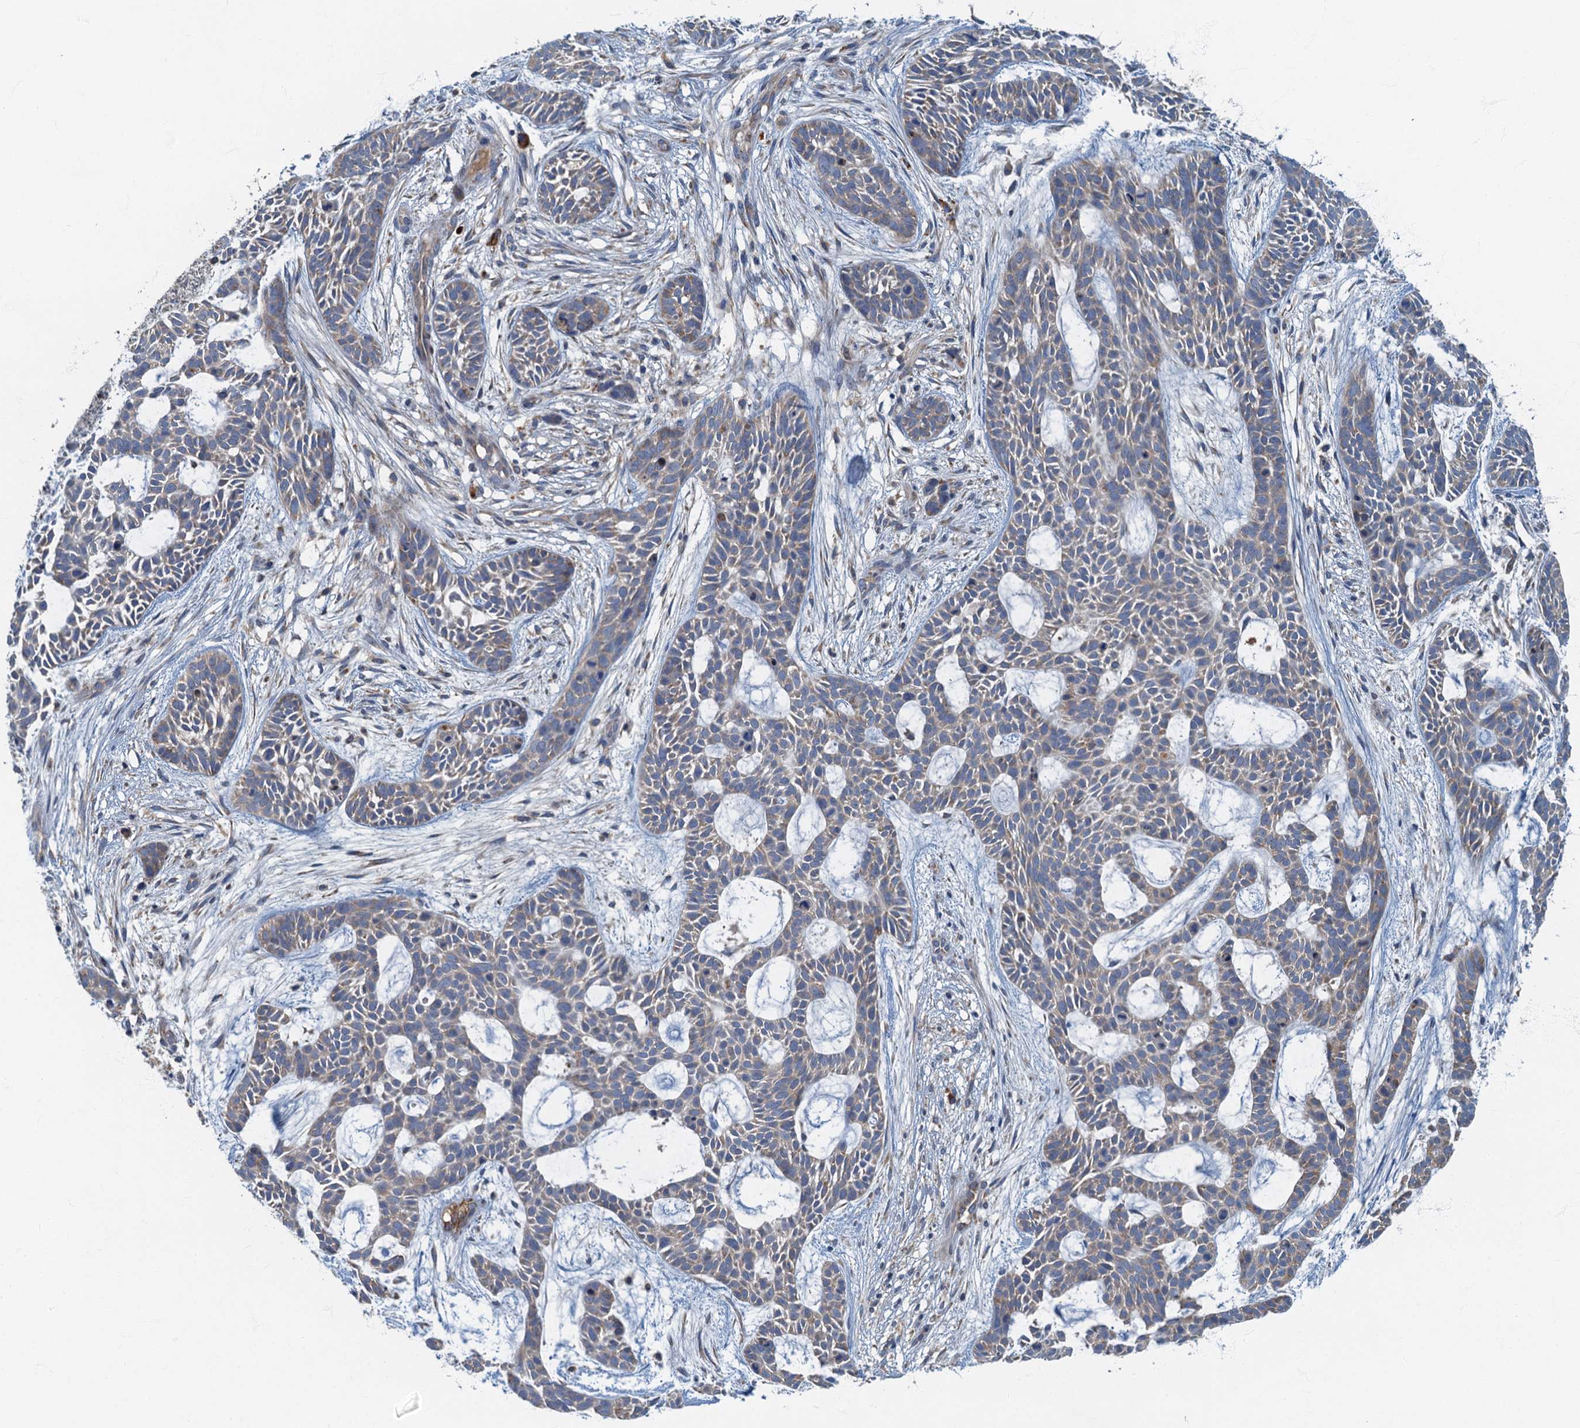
{"staining": {"intensity": "negative", "quantity": "none", "location": "none"}, "tissue": "skin cancer", "cell_type": "Tumor cells", "image_type": "cancer", "snomed": [{"axis": "morphology", "description": "Basal cell carcinoma"}, {"axis": "topography", "description": "Skin"}], "caption": "Image shows no significant protein expression in tumor cells of skin cancer (basal cell carcinoma).", "gene": "SPDYC", "patient": {"sex": "male", "age": 89}}